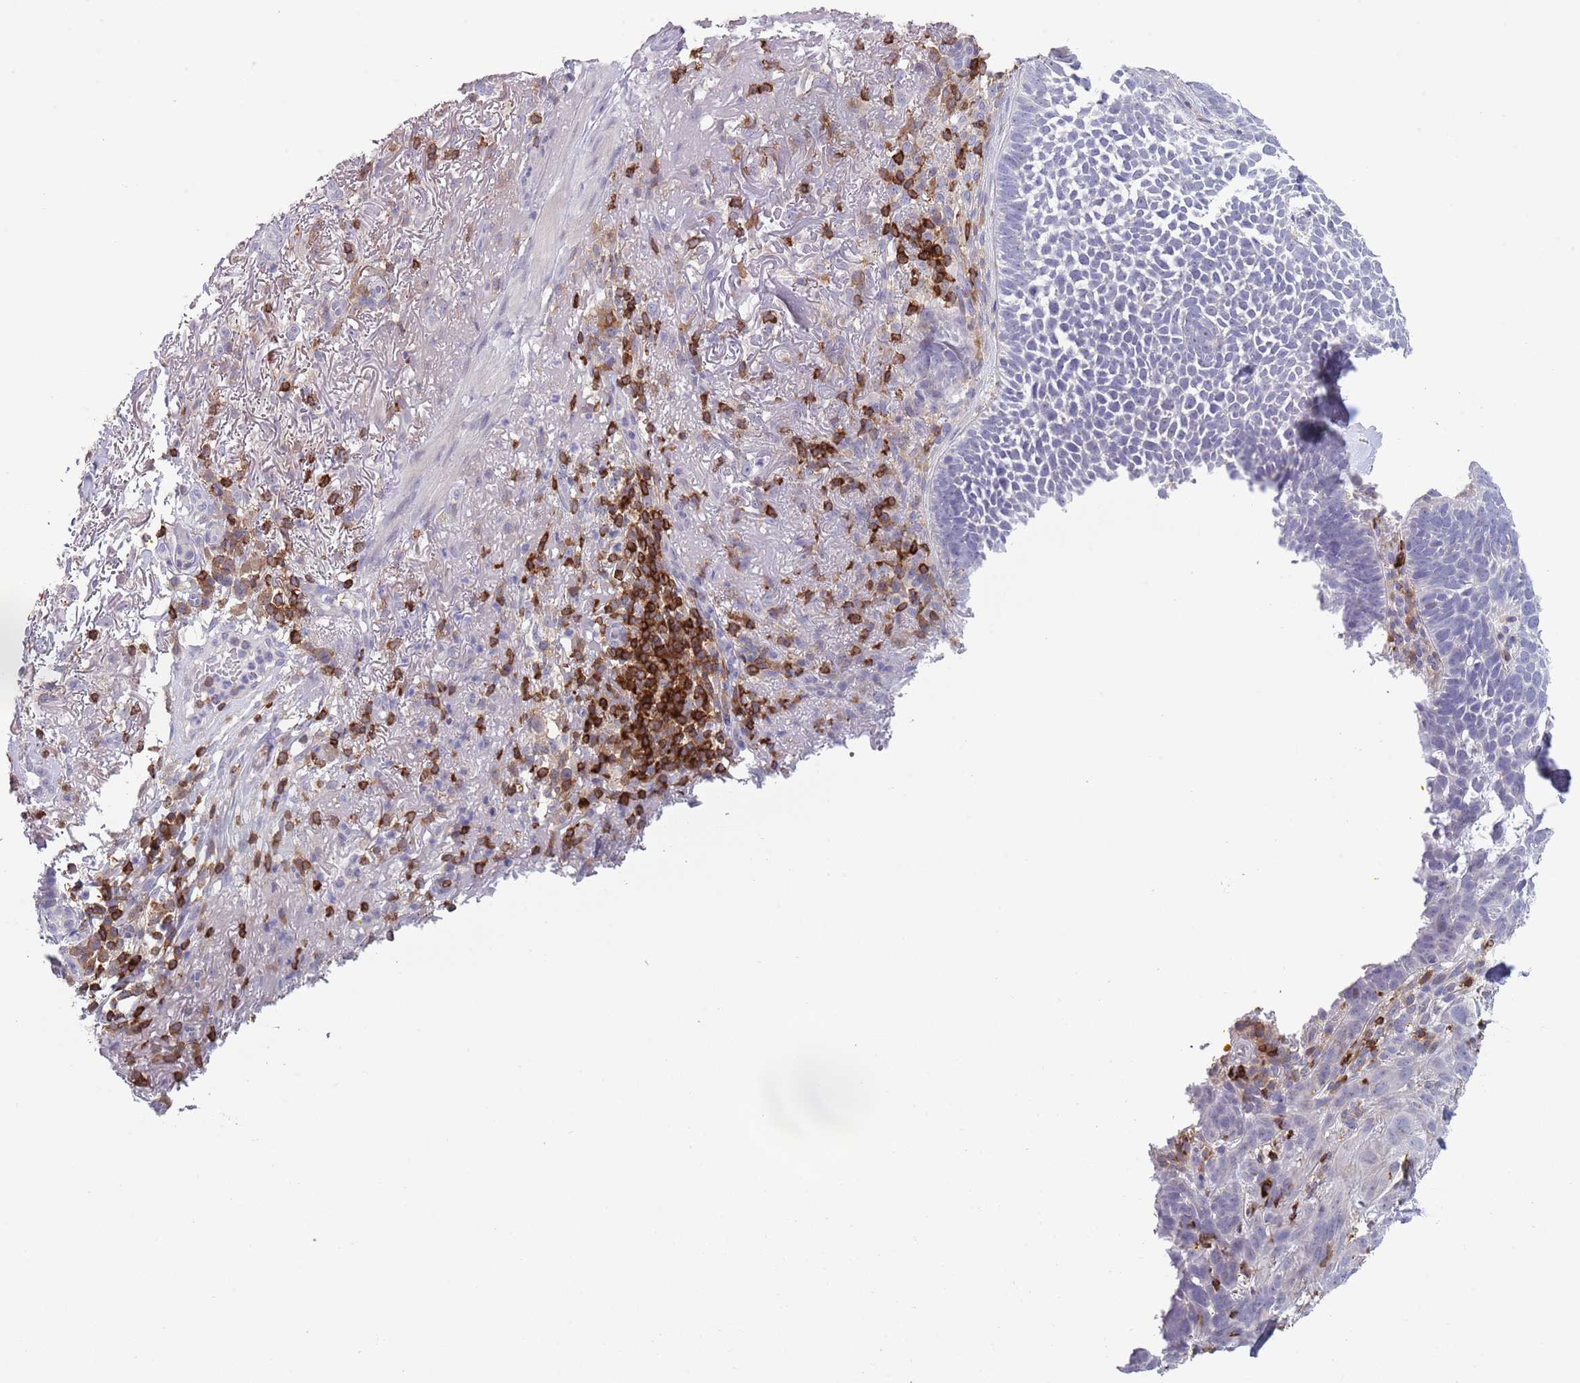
{"staining": {"intensity": "negative", "quantity": "none", "location": "none"}, "tissue": "skin cancer", "cell_type": "Tumor cells", "image_type": "cancer", "snomed": [{"axis": "morphology", "description": "Basal cell carcinoma"}, {"axis": "topography", "description": "Skin"}], "caption": "The image shows no staining of tumor cells in skin cancer. Brightfield microscopy of immunohistochemistry (IHC) stained with DAB (brown) and hematoxylin (blue), captured at high magnification.", "gene": "LPXN", "patient": {"sex": "female", "age": 78}}